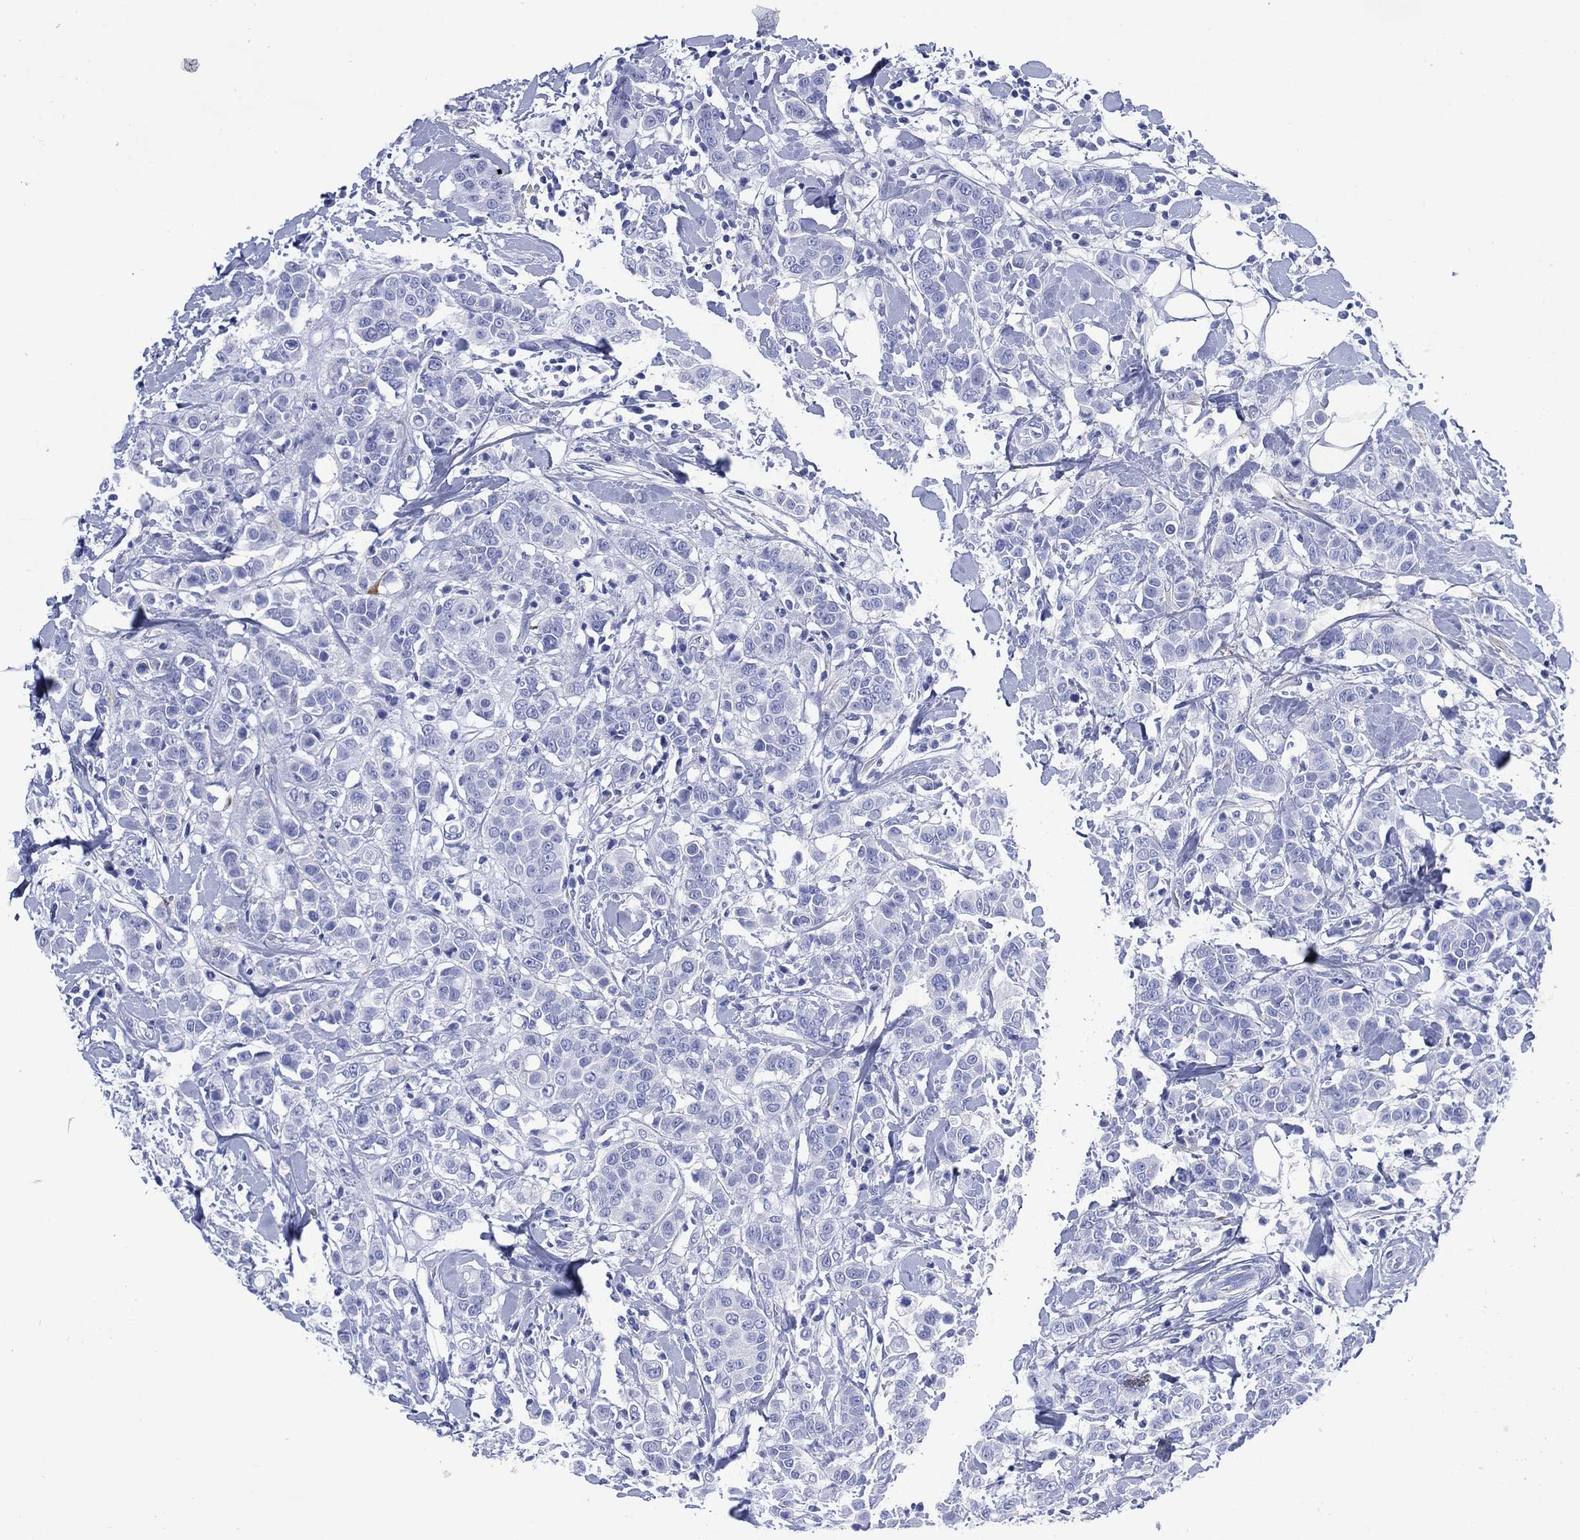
{"staining": {"intensity": "negative", "quantity": "none", "location": "none"}, "tissue": "breast cancer", "cell_type": "Tumor cells", "image_type": "cancer", "snomed": [{"axis": "morphology", "description": "Duct carcinoma"}, {"axis": "topography", "description": "Breast"}], "caption": "Immunohistochemistry image of human breast intraductal carcinoma stained for a protein (brown), which shows no staining in tumor cells.", "gene": "SHCBP1L", "patient": {"sex": "female", "age": 27}}